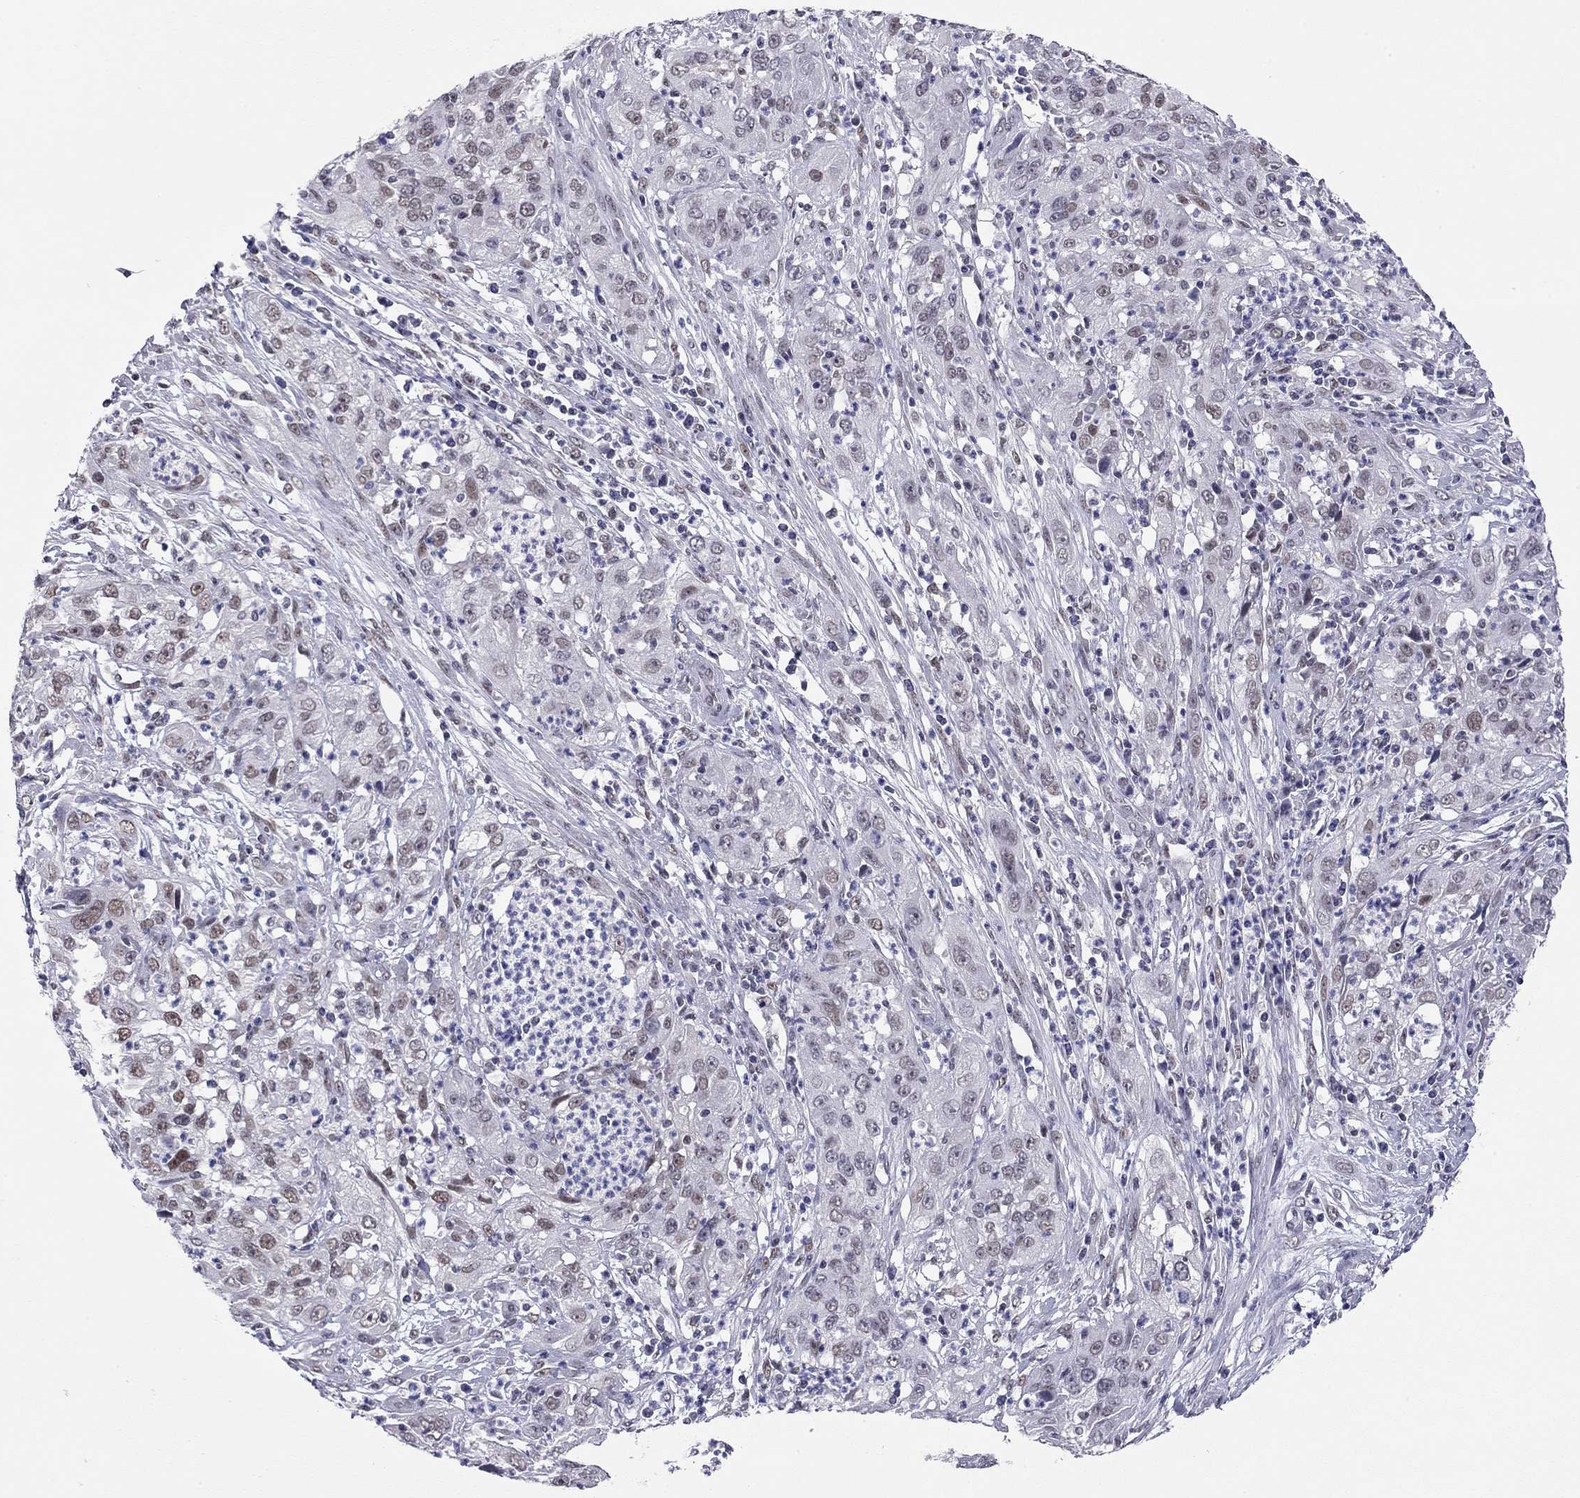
{"staining": {"intensity": "weak", "quantity": ">75%", "location": "nuclear"}, "tissue": "cervical cancer", "cell_type": "Tumor cells", "image_type": "cancer", "snomed": [{"axis": "morphology", "description": "Squamous cell carcinoma, NOS"}, {"axis": "topography", "description": "Cervix"}], "caption": "Immunohistochemistry (IHC) (DAB) staining of cervical cancer demonstrates weak nuclear protein positivity in approximately >75% of tumor cells.", "gene": "DOT1L", "patient": {"sex": "female", "age": 32}}